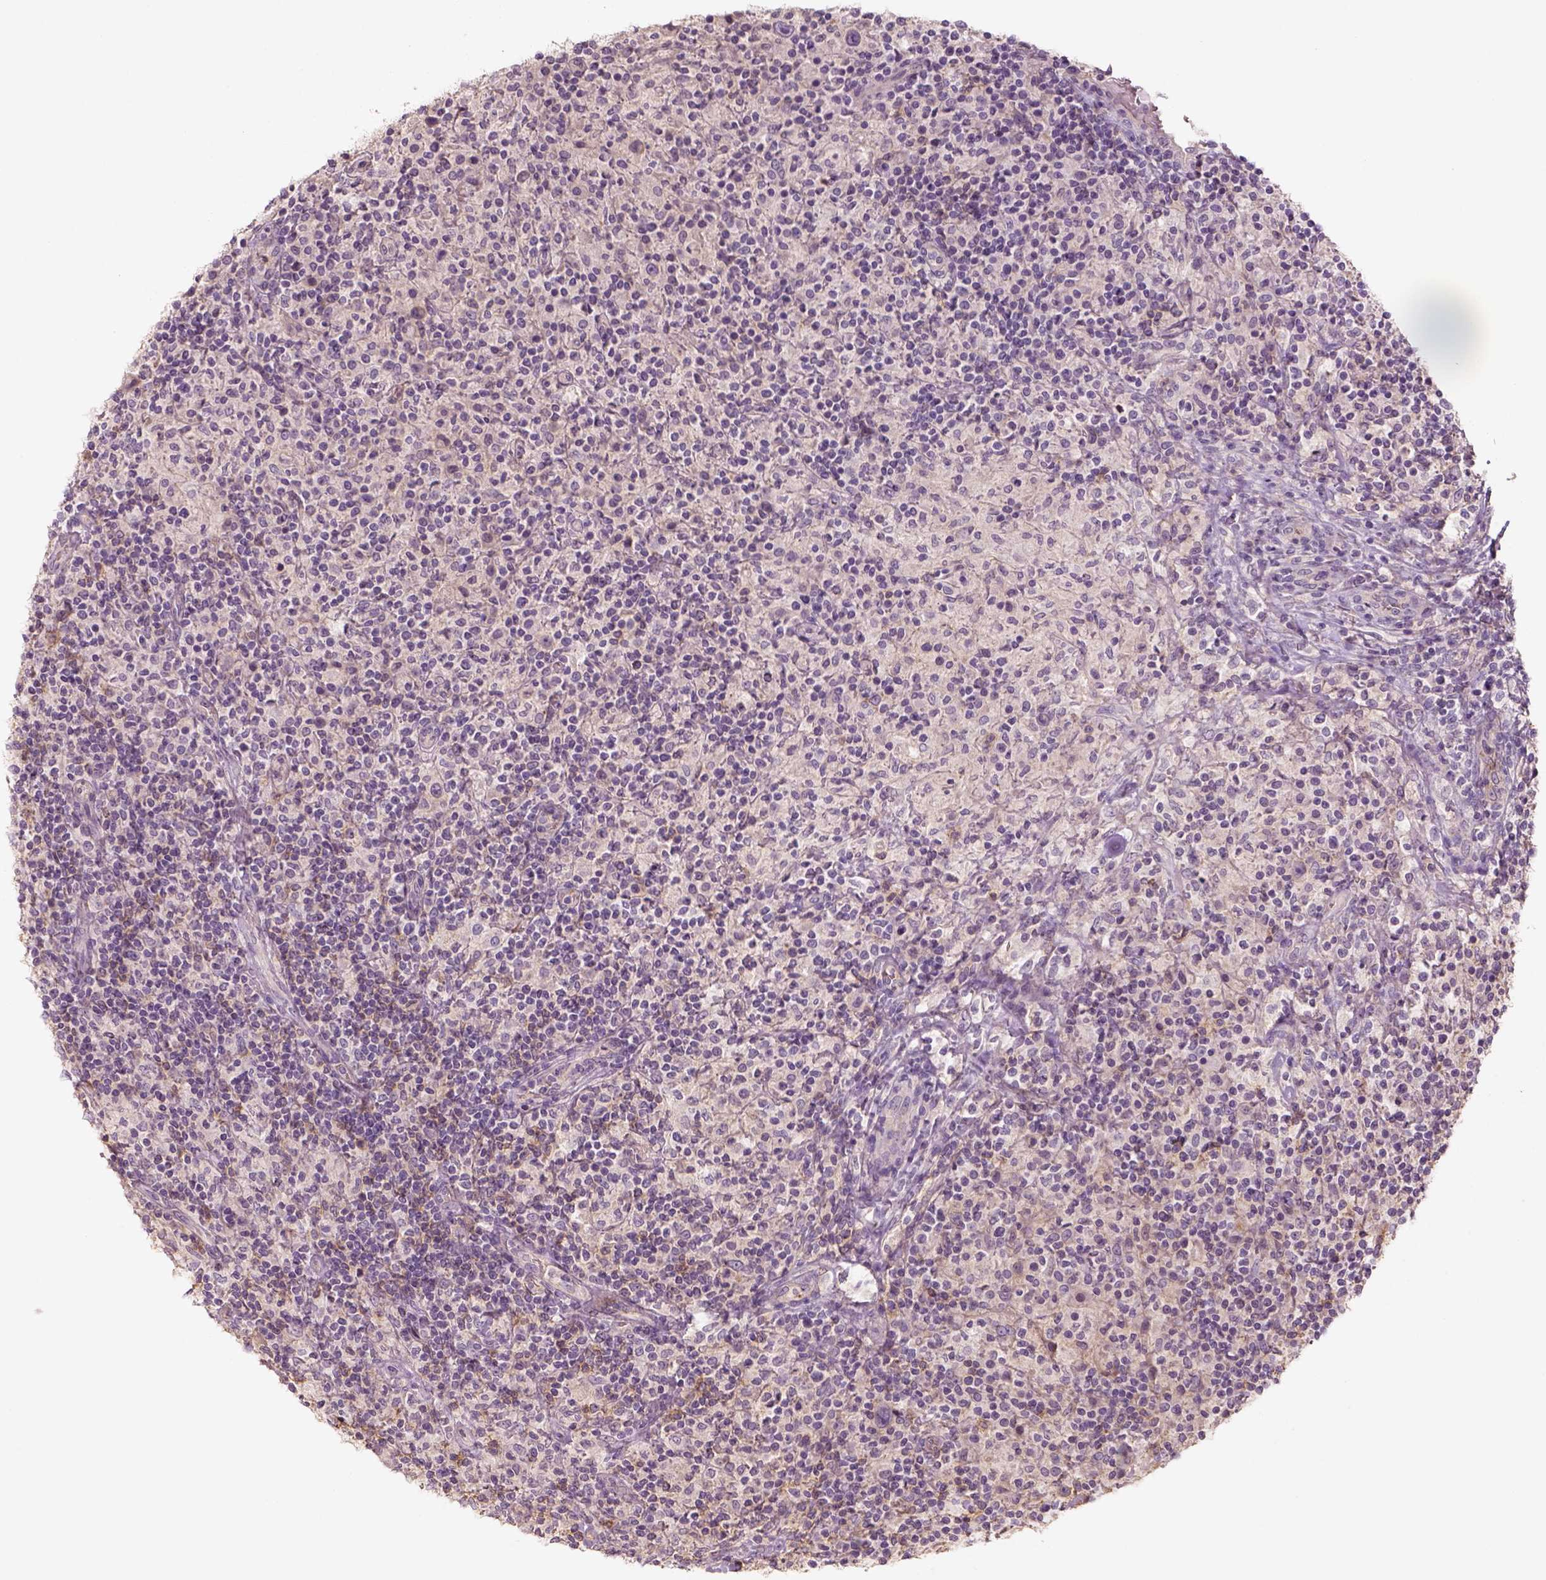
{"staining": {"intensity": "negative", "quantity": "none", "location": "none"}, "tissue": "lymphoma", "cell_type": "Tumor cells", "image_type": "cancer", "snomed": [{"axis": "morphology", "description": "Hodgkin's disease, NOS"}, {"axis": "topography", "description": "Lymph node"}], "caption": "This micrograph is of lymphoma stained with immunohistochemistry (IHC) to label a protein in brown with the nuclei are counter-stained blue. There is no positivity in tumor cells. (Brightfield microscopy of DAB (3,3'-diaminobenzidine) IHC at high magnification).", "gene": "AQP9", "patient": {"sex": "male", "age": 70}}